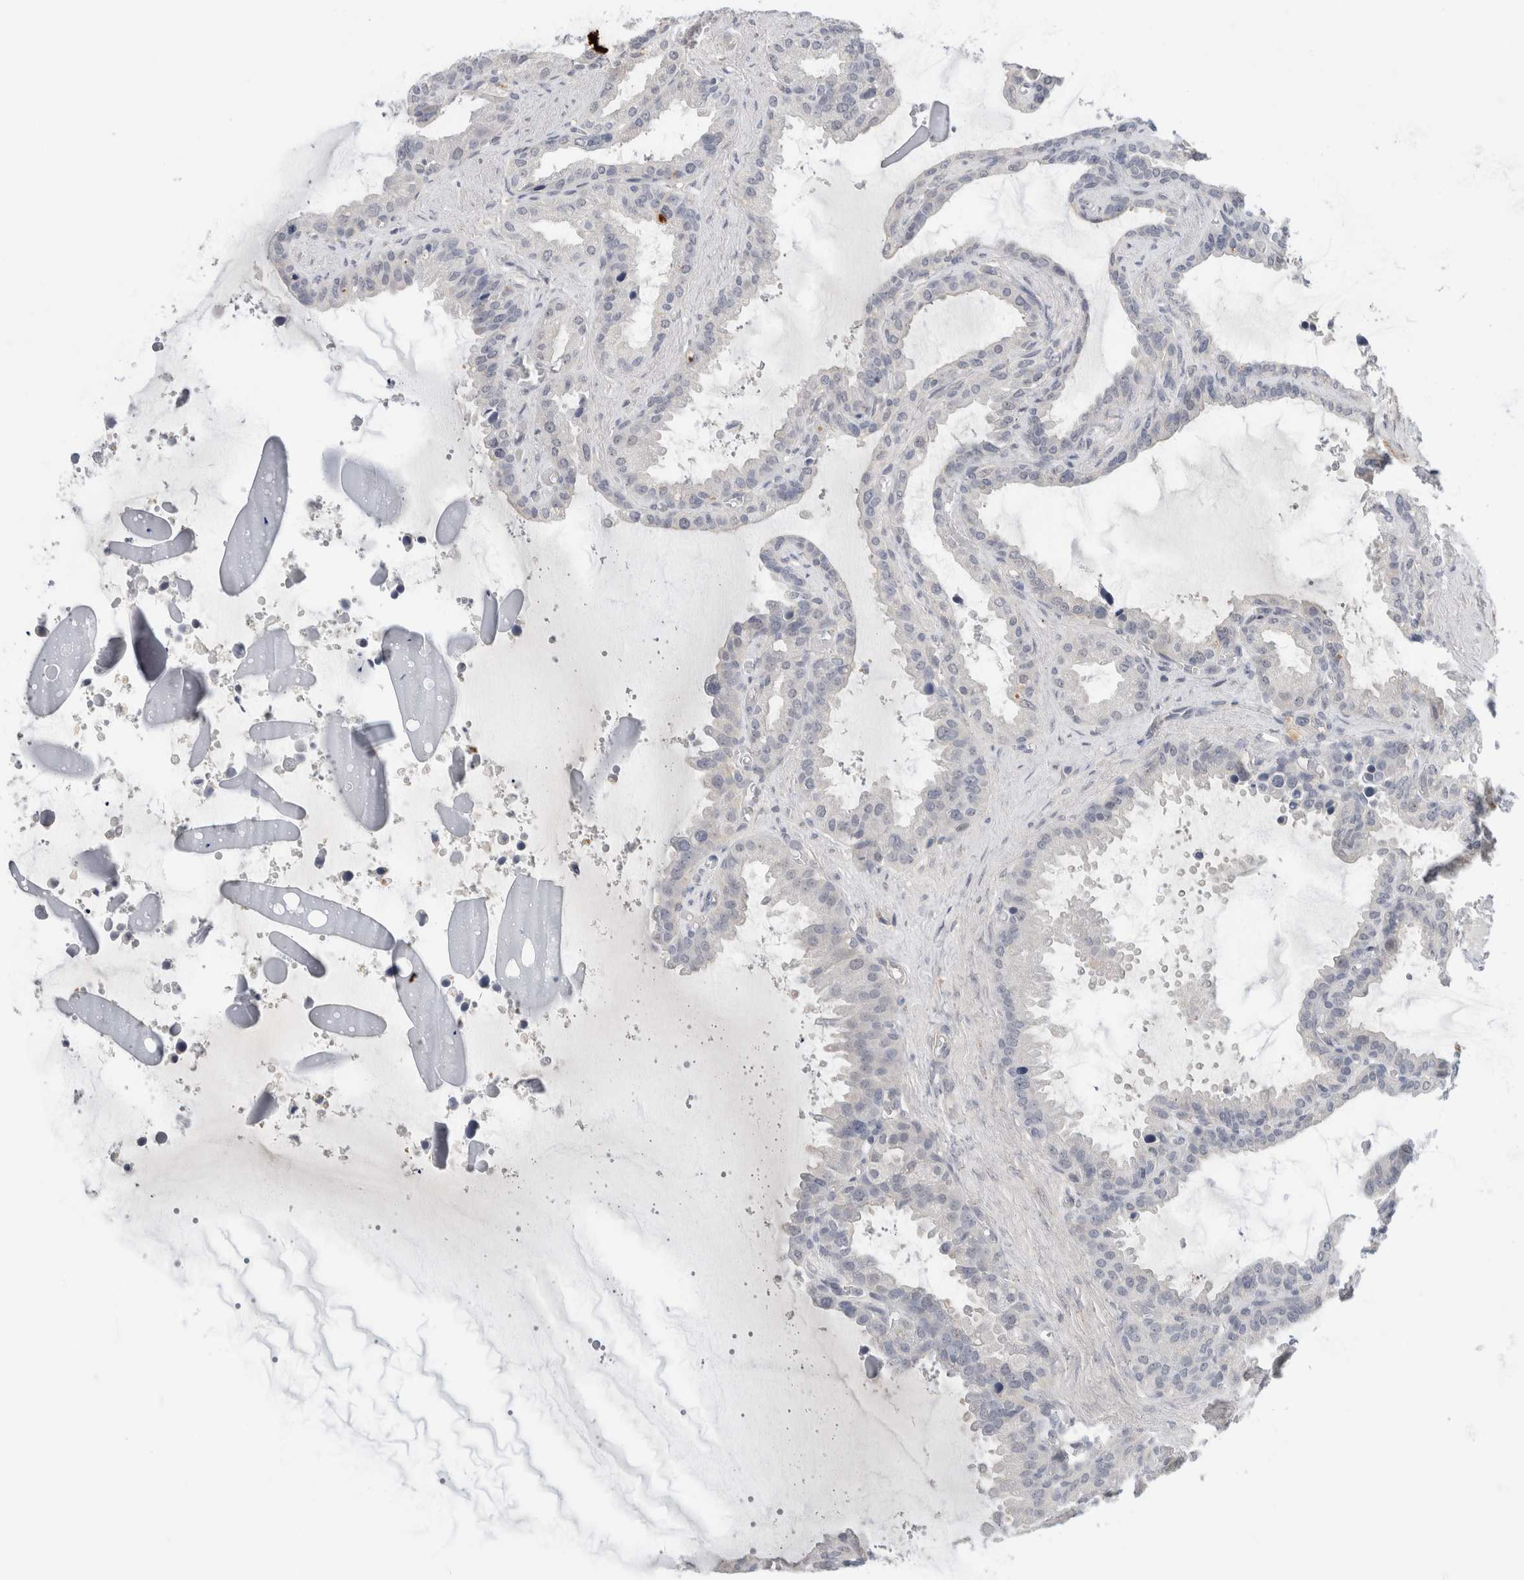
{"staining": {"intensity": "negative", "quantity": "none", "location": "none"}, "tissue": "seminal vesicle", "cell_type": "Glandular cells", "image_type": "normal", "snomed": [{"axis": "morphology", "description": "Normal tissue, NOS"}, {"axis": "topography", "description": "Seminal veicle"}], "caption": "Glandular cells show no significant protein staining in unremarkable seminal vesicle. (DAB immunohistochemistry (IHC), high magnification).", "gene": "HCN3", "patient": {"sex": "male", "age": 46}}